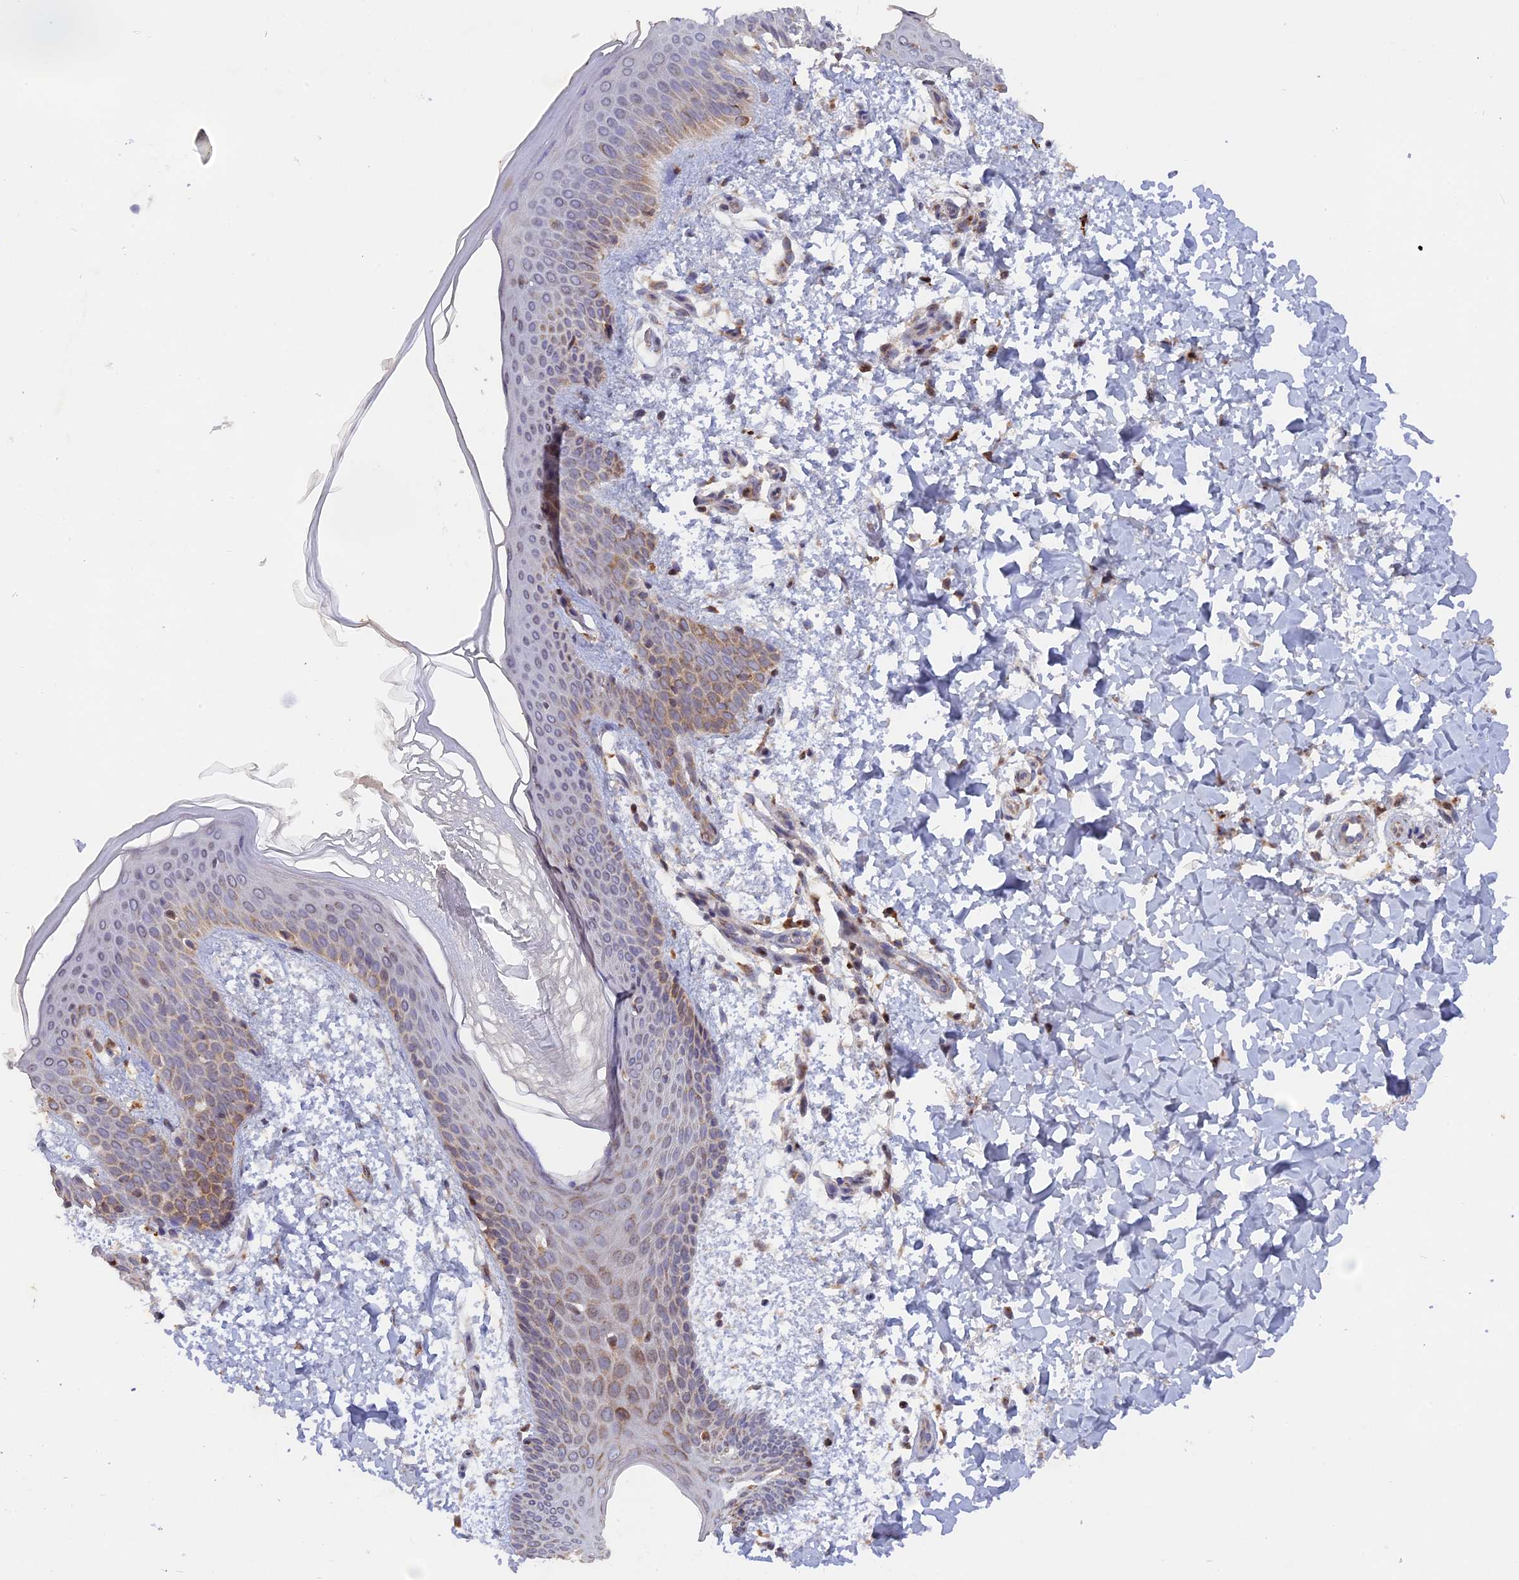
{"staining": {"intensity": "negative", "quantity": "none", "location": "none"}, "tissue": "skin", "cell_type": "Fibroblasts", "image_type": "normal", "snomed": [{"axis": "morphology", "description": "Normal tissue, NOS"}, {"axis": "topography", "description": "Skin"}], "caption": "DAB (3,3'-diaminobenzidine) immunohistochemical staining of unremarkable skin reveals no significant positivity in fibroblasts.", "gene": "MPV17L", "patient": {"sex": "male", "age": 36}}